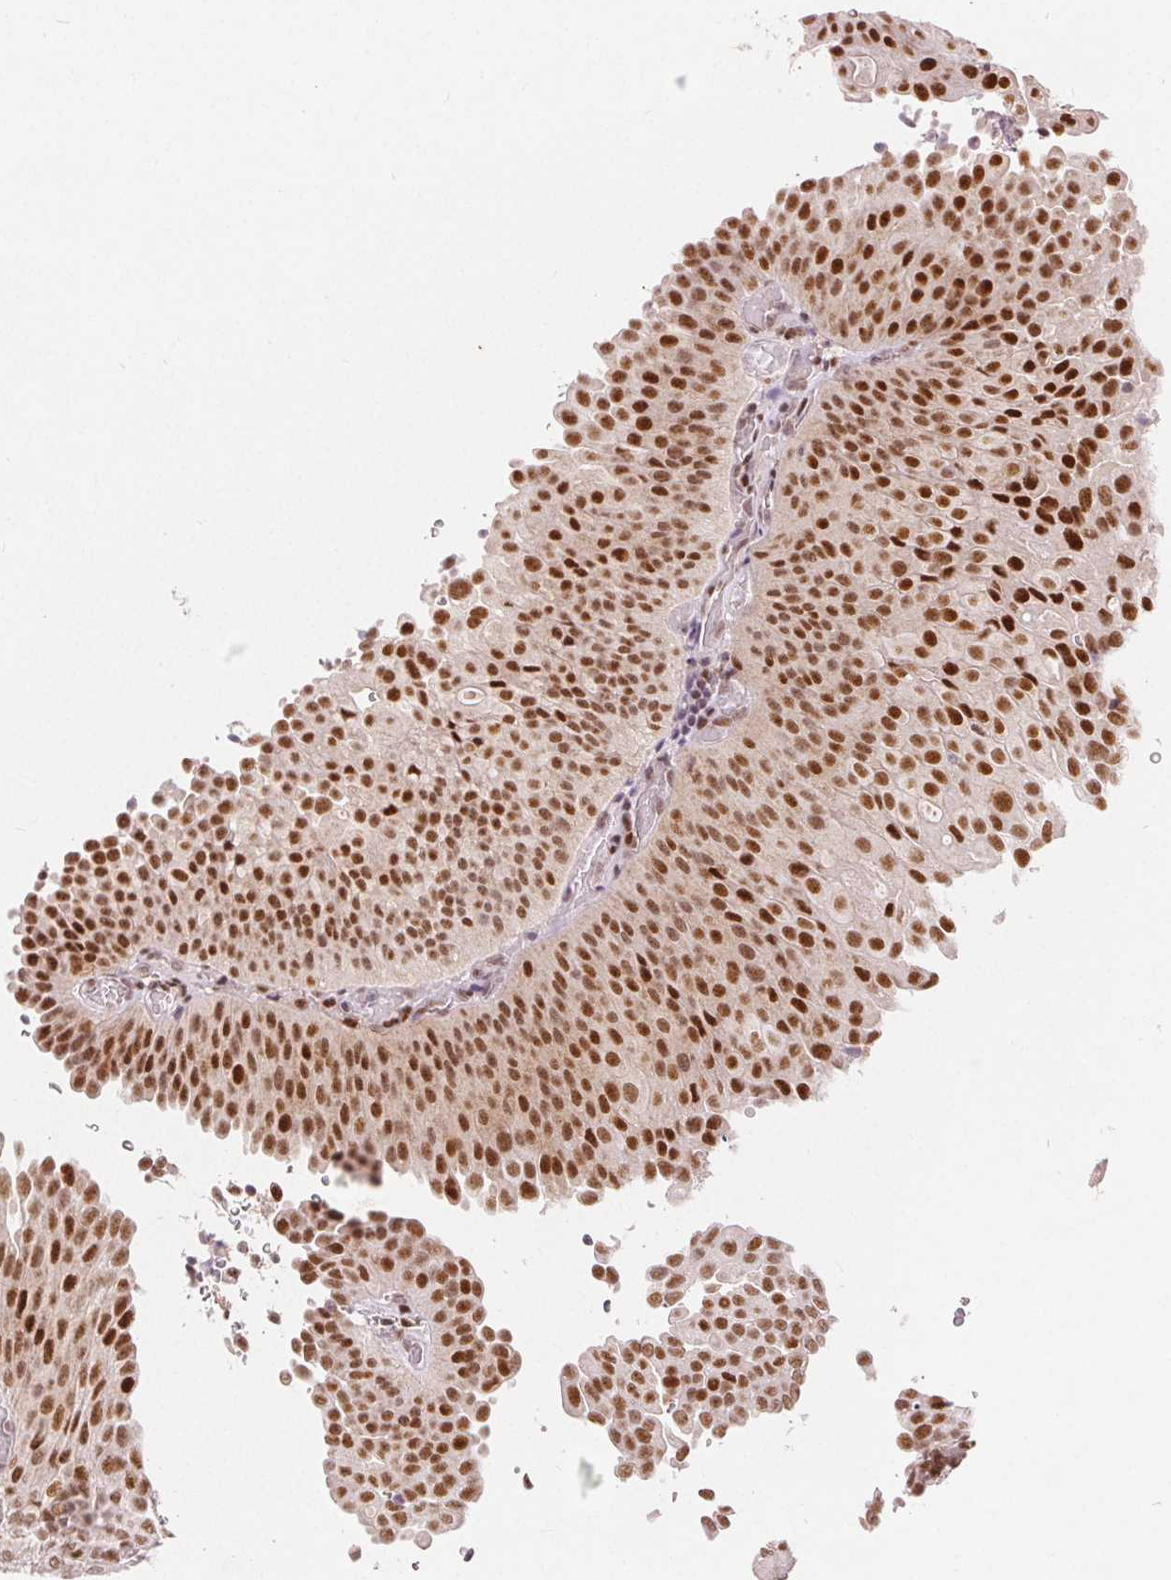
{"staining": {"intensity": "moderate", "quantity": ">75%", "location": "nuclear"}, "tissue": "urothelial cancer", "cell_type": "Tumor cells", "image_type": "cancer", "snomed": [{"axis": "morphology", "description": "Urothelial carcinoma, NOS"}, {"axis": "topography", "description": "Urinary bladder"}], "caption": "Approximately >75% of tumor cells in urothelial cancer demonstrate moderate nuclear protein expression as visualized by brown immunohistochemical staining.", "gene": "ZNF703", "patient": {"sex": "male", "age": 62}}